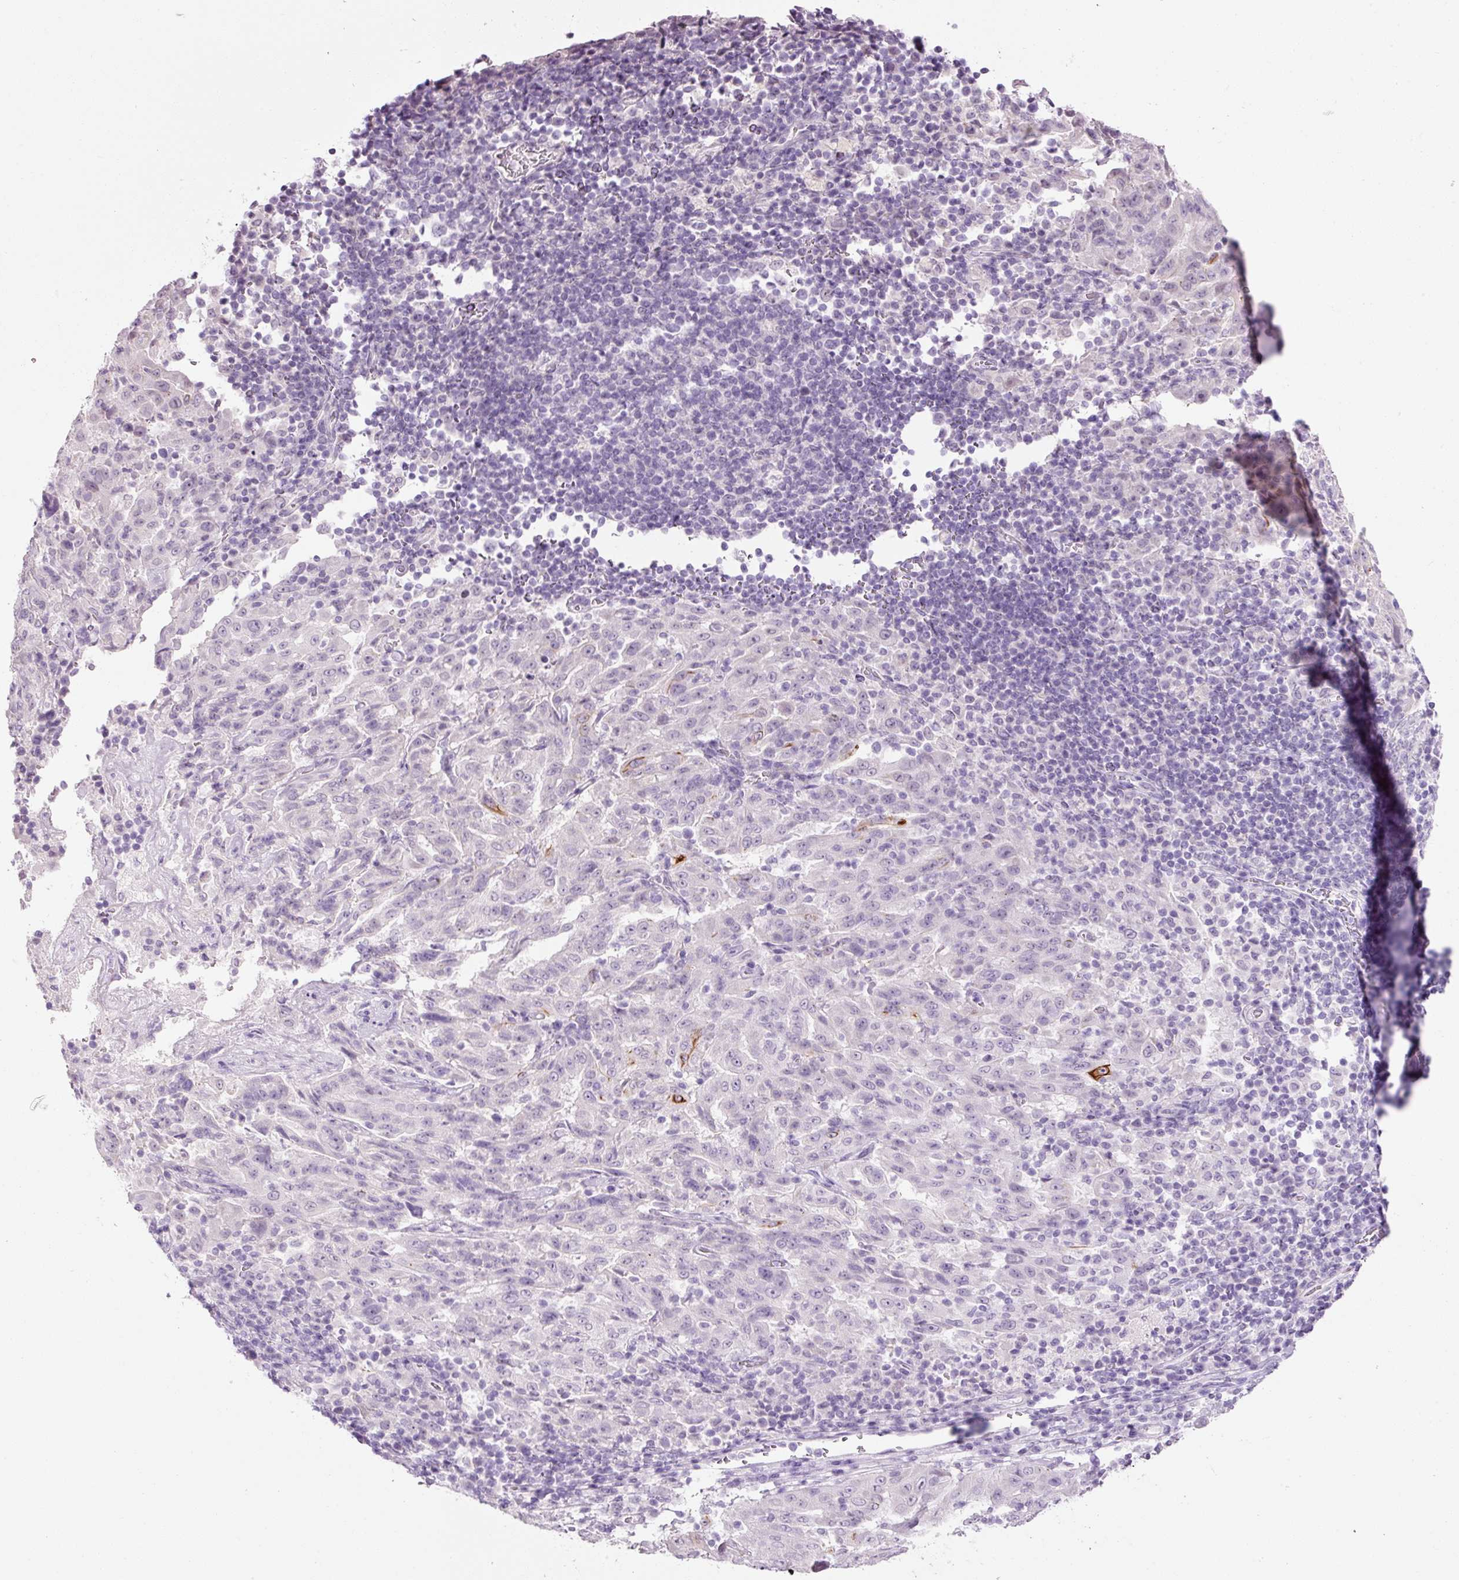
{"staining": {"intensity": "negative", "quantity": "none", "location": "none"}, "tissue": "pancreatic cancer", "cell_type": "Tumor cells", "image_type": "cancer", "snomed": [{"axis": "morphology", "description": "Adenocarcinoma, NOS"}, {"axis": "topography", "description": "Pancreas"}], "caption": "An image of human adenocarcinoma (pancreatic) is negative for staining in tumor cells.", "gene": "ANKRD20A1", "patient": {"sex": "male", "age": 63}}